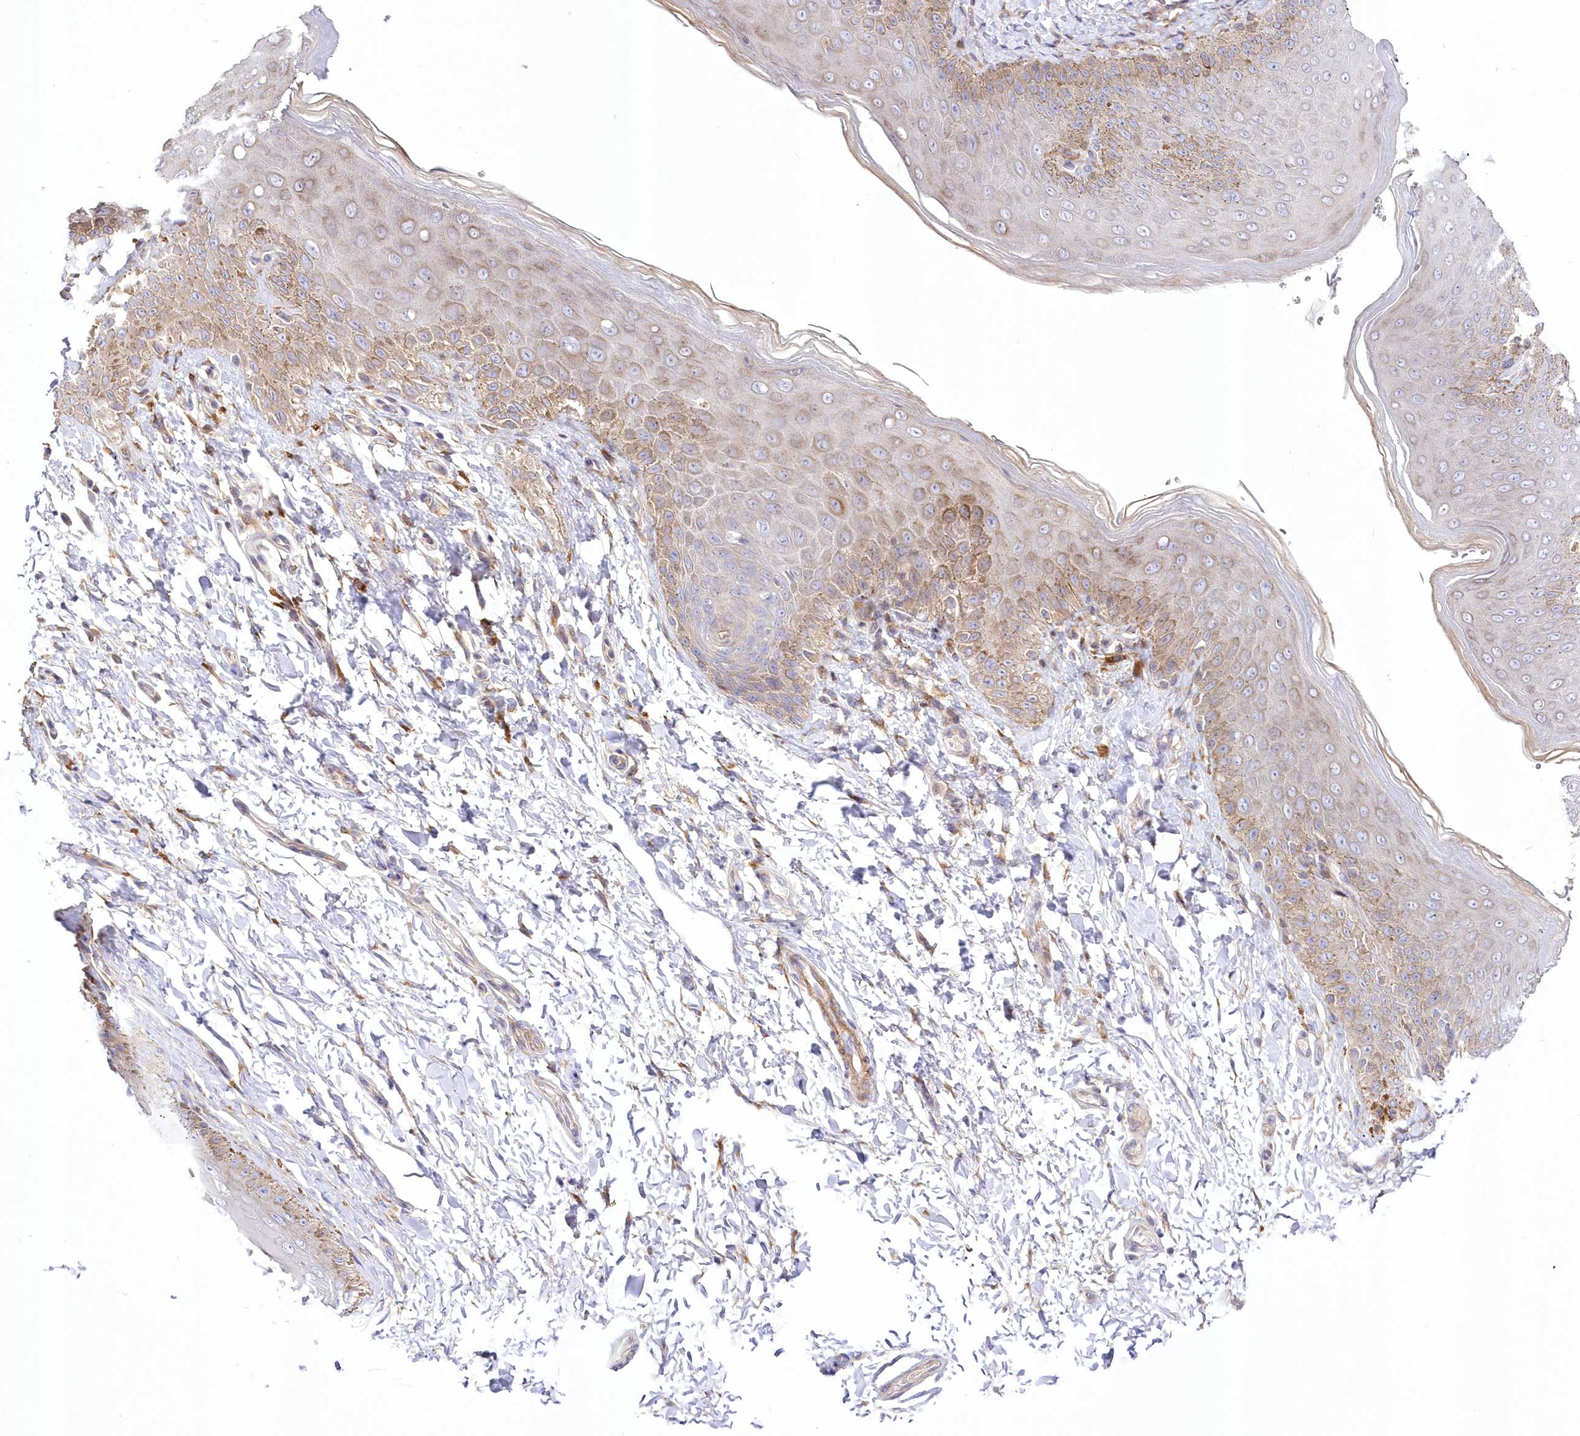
{"staining": {"intensity": "moderate", "quantity": "25%-75%", "location": "cytoplasmic/membranous"}, "tissue": "skin", "cell_type": "Epidermal cells", "image_type": "normal", "snomed": [{"axis": "morphology", "description": "Normal tissue, NOS"}, {"axis": "topography", "description": "Anal"}], "caption": "Normal skin reveals moderate cytoplasmic/membranous positivity in about 25%-75% of epidermal cells, visualized by immunohistochemistry.", "gene": "ARFGEF3", "patient": {"sex": "male", "age": 44}}